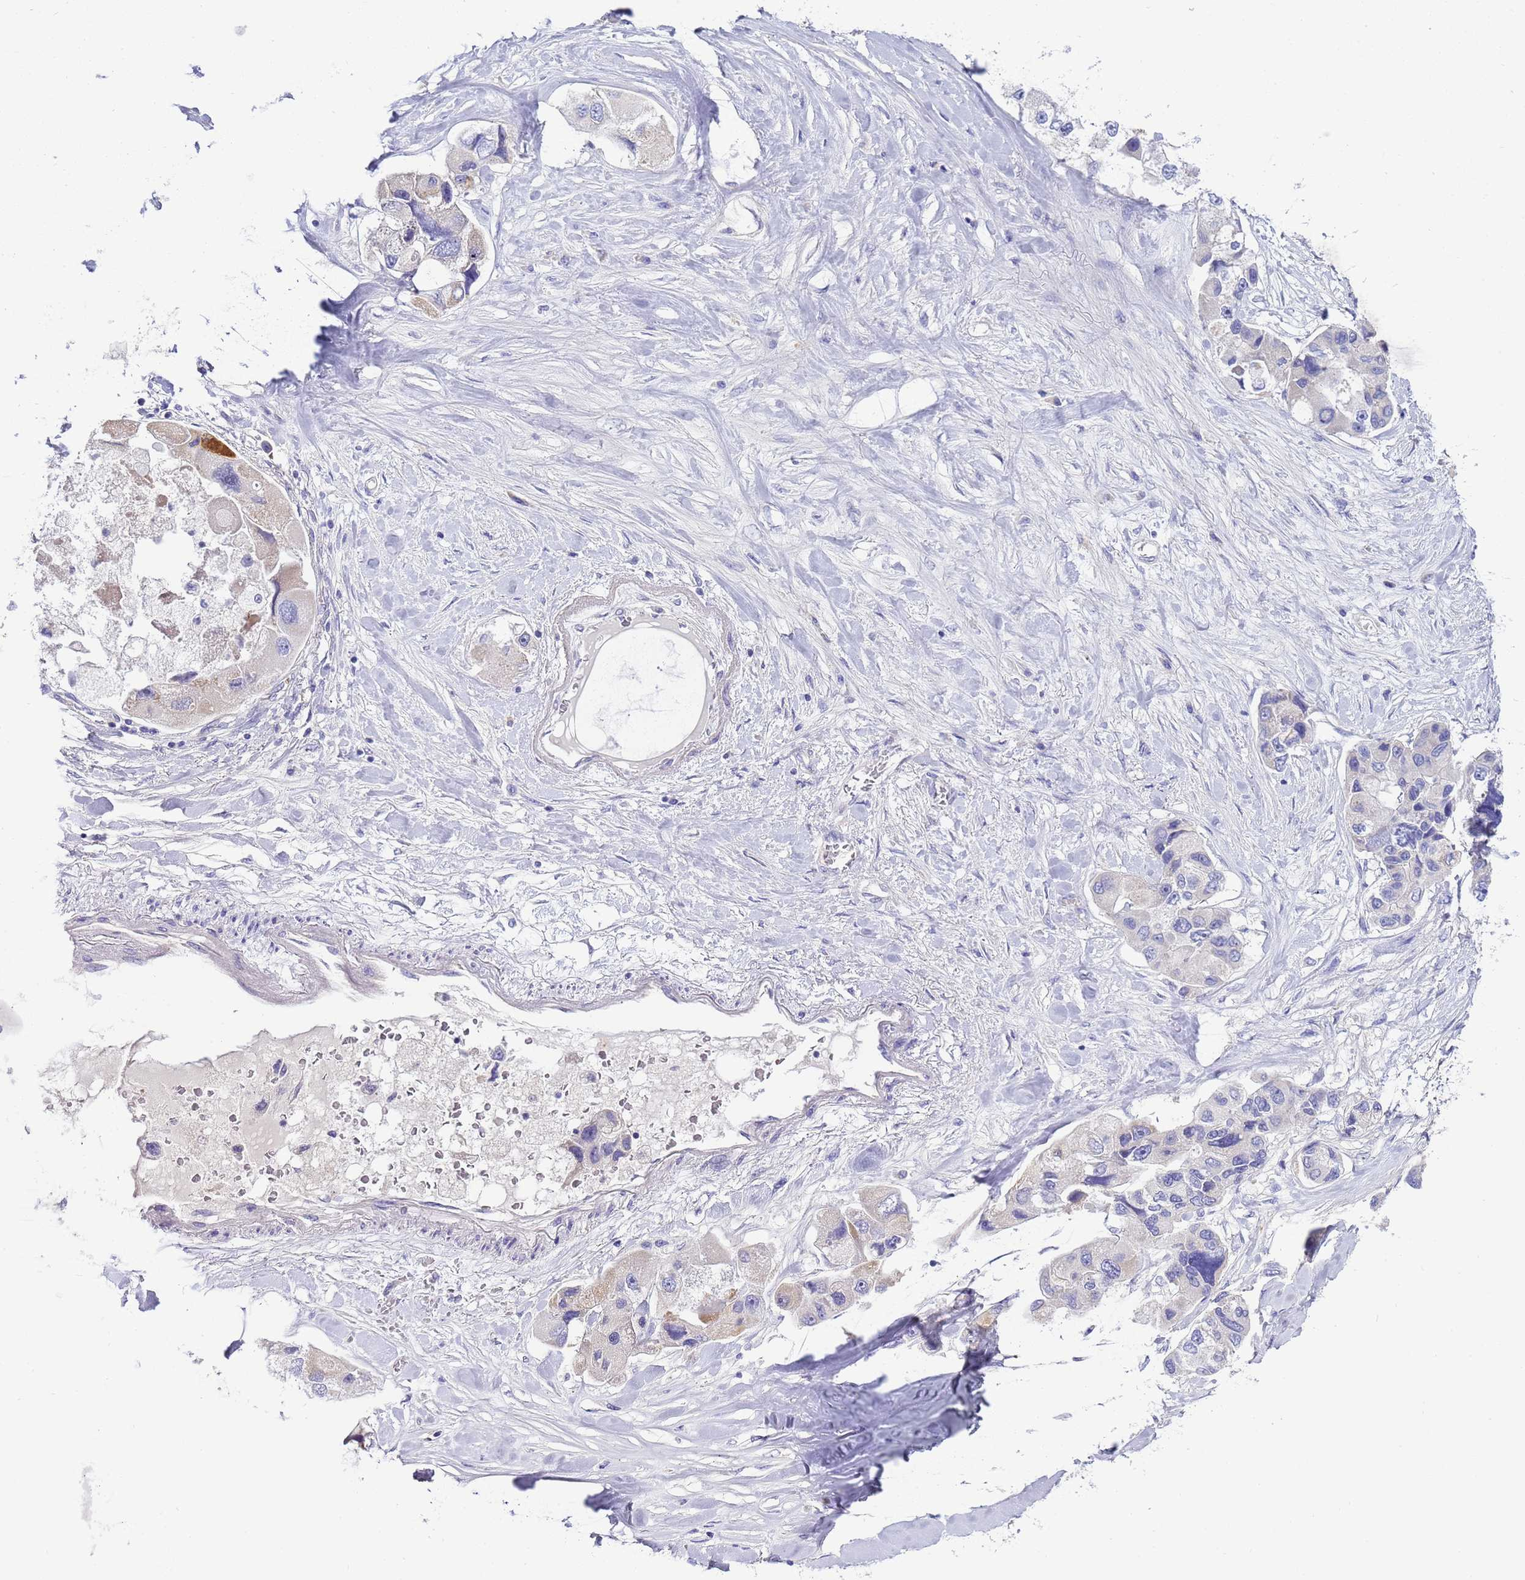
{"staining": {"intensity": "negative", "quantity": "none", "location": "none"}, "tissue": "lung cancer", "cell_type": "Tumor cells", "image_type": "cancer", "snomed": [{"axis": "morphology", "description": "Adenocarcinoma, NOS"}, {"axis": "topography", "description": "Lung"}], "caption": "Image shows no significant protein positivity in tumor cells of lung adenocarcinoma.", "gene": "RIPPLY2", "patient": {"sex": "female", "age": 54}}